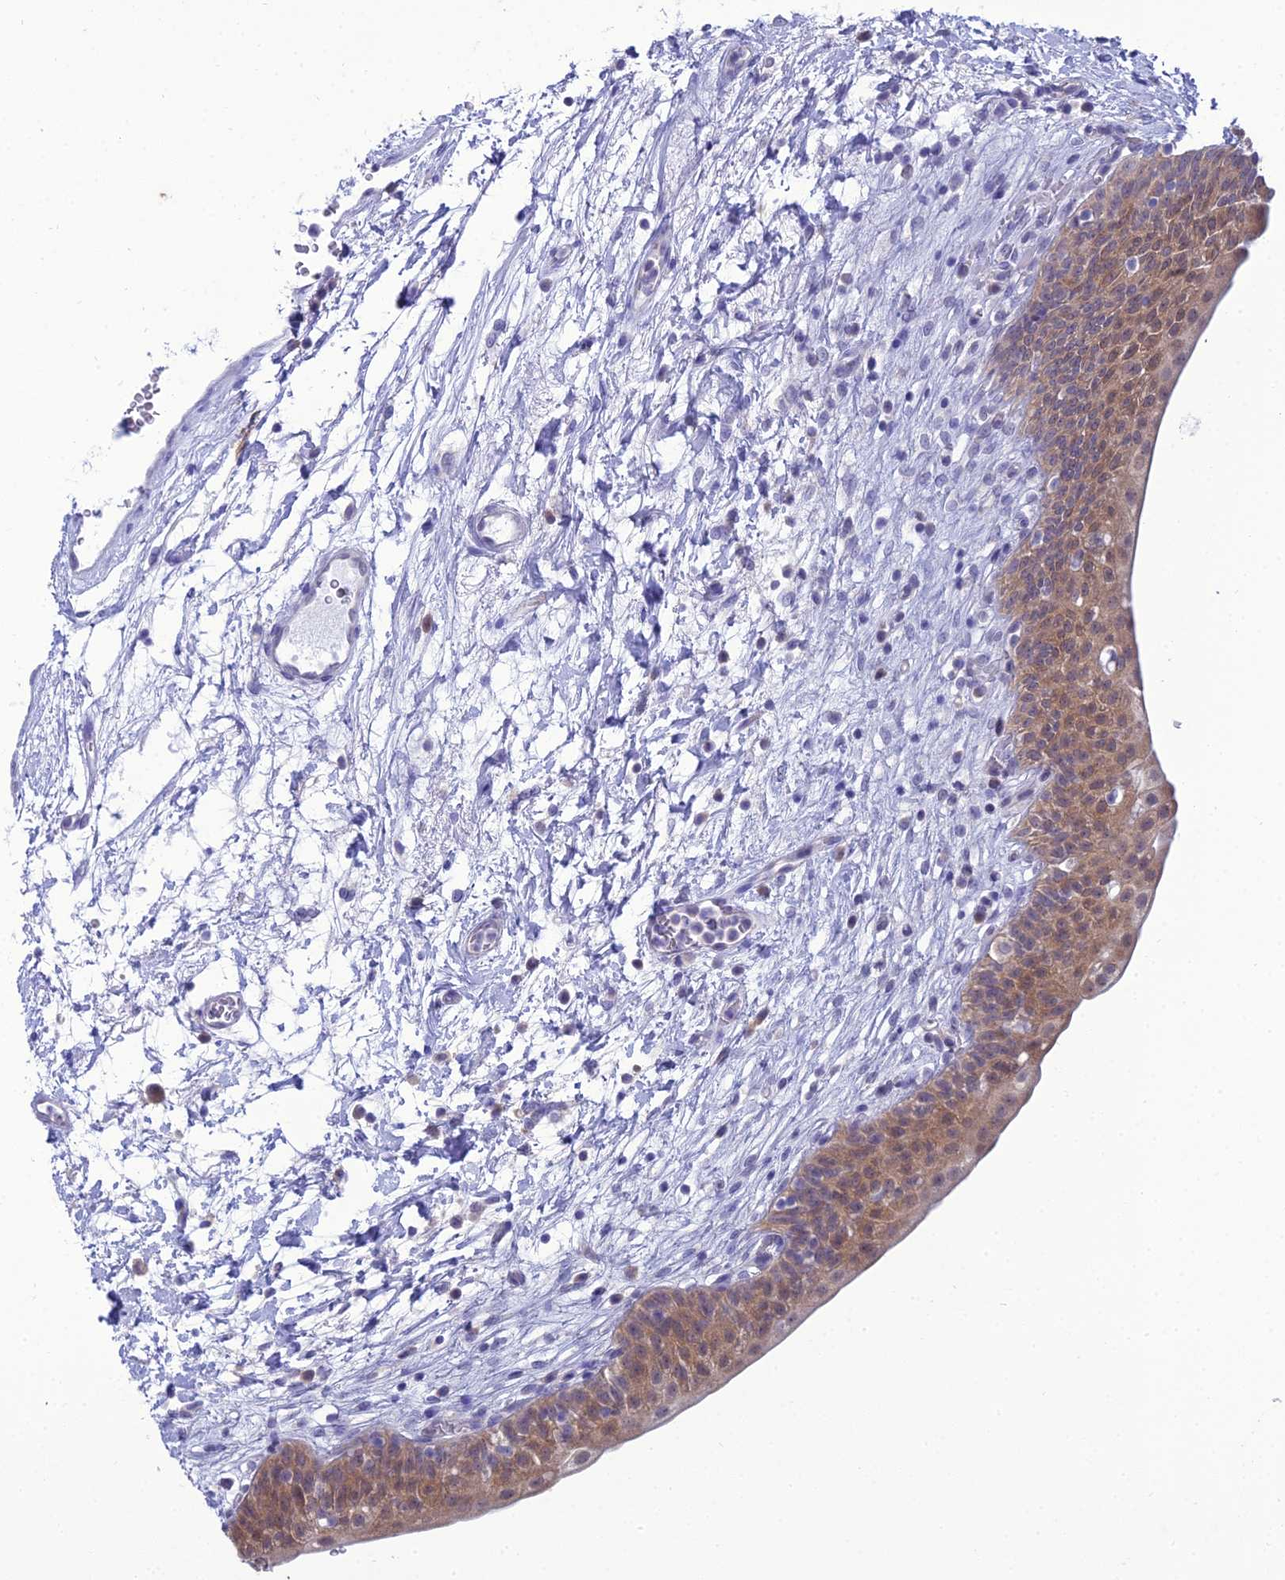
{"staining": {"intensity": "moderate", "quantity": "25%-75%", "location": "cytoplasmic/membranous,nuclear"}, "tissue": "urinary bladder", "cell_type": "Urothelial cells", "image_type": "normal", "snomed": [{"axis": "morphology", "description": "Normal tissue, NOS"}, {"axis": "topography", "description": "Urinary bladder"}], "caption": "Immunohistochemical staining of normal human urinary bladder demonstrates 25%-75% levels of moderate cytoplasmic/membranous,nuclear protein positivity in approximately 25%-75% of urothelial cells.", "gene": "GNPNAT1", "patient": {"sex": "male", "age": 83}}